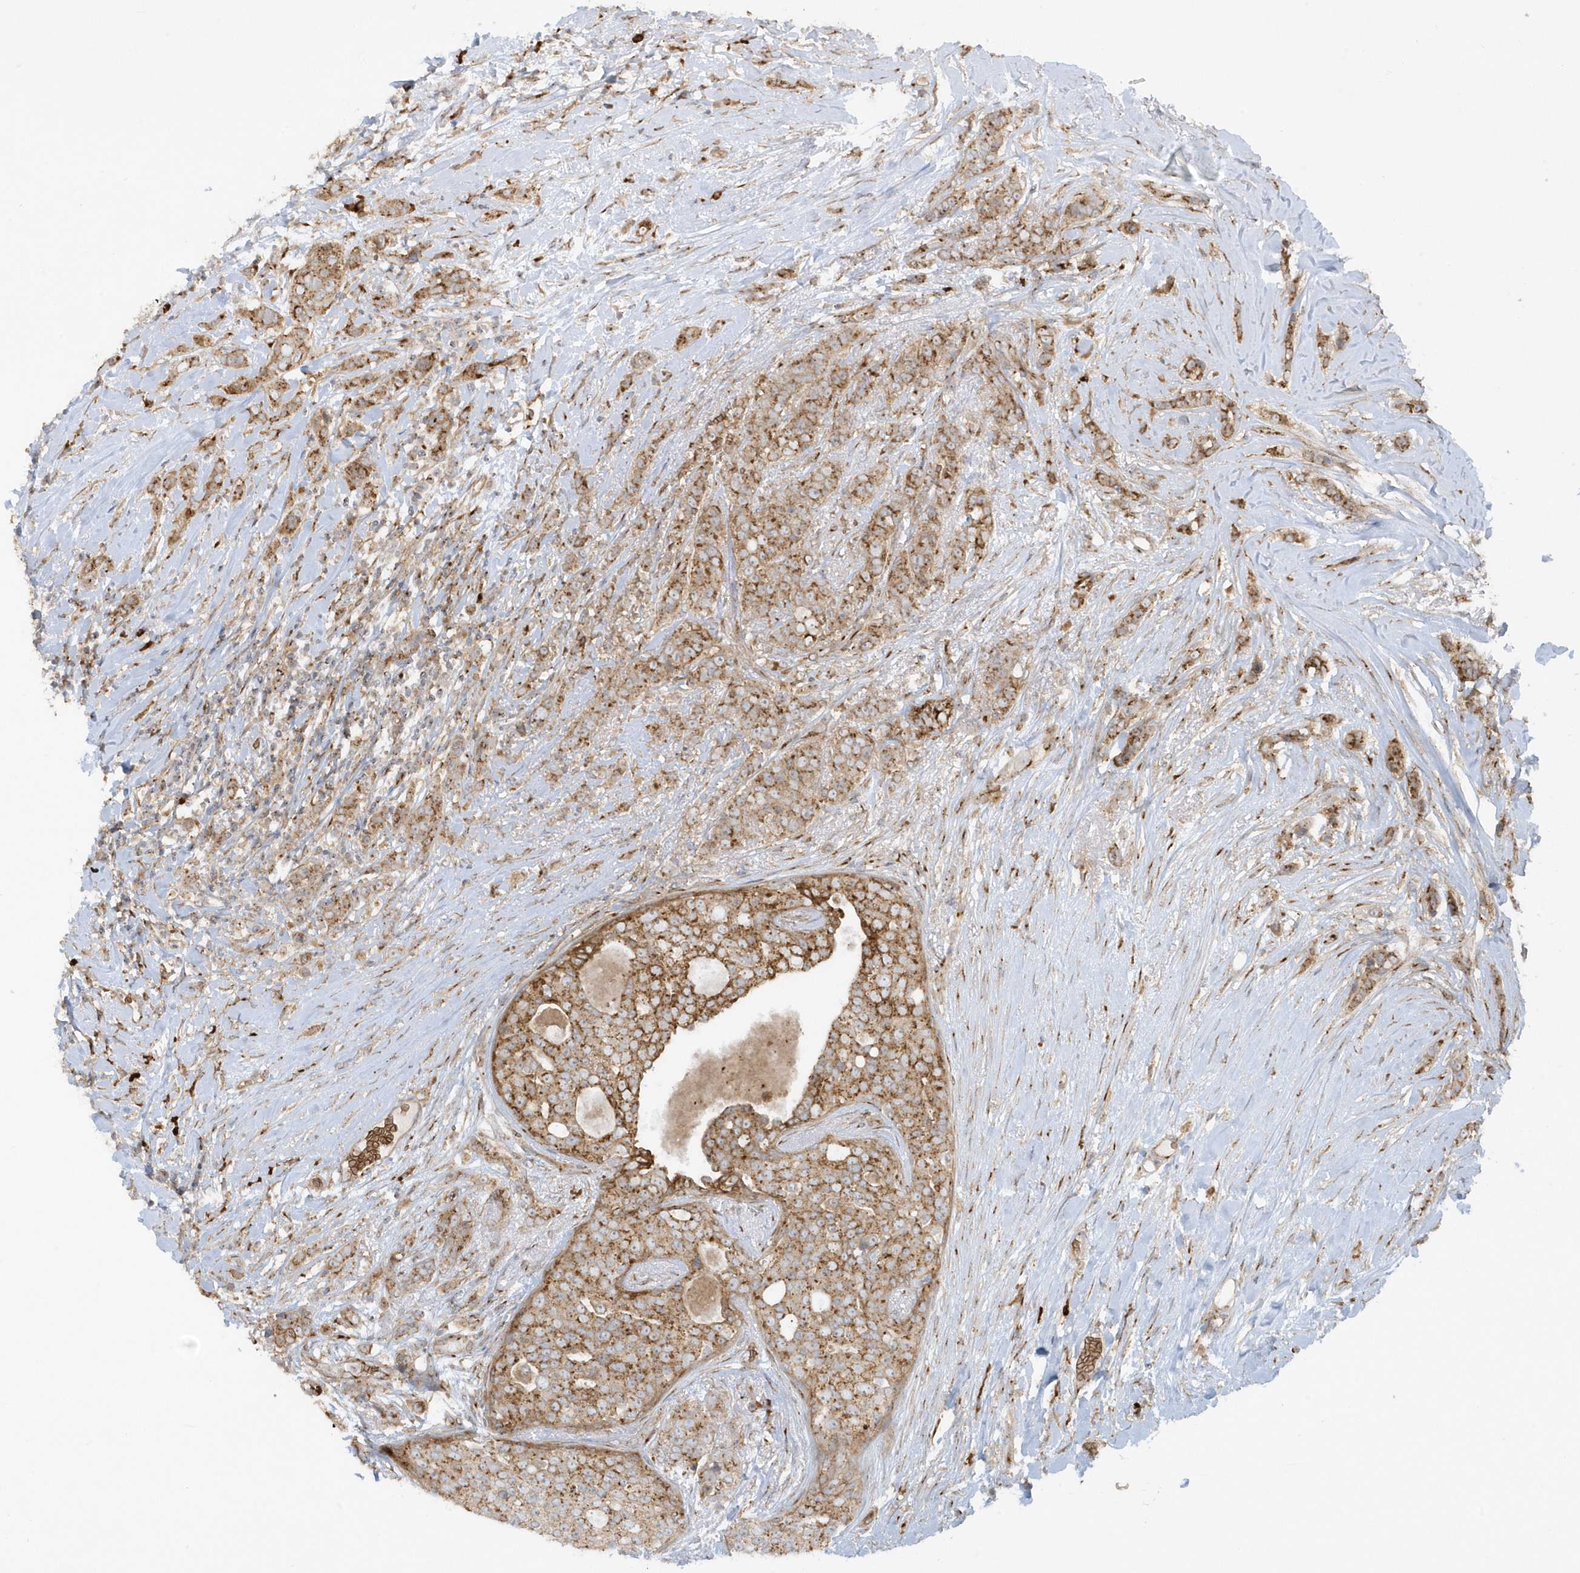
{"staining": {"intensity": "moderate", "quantity": ">75%", "location": "cytoplasmic/membranous"}, "tissue": "breast cancer", "cell_type": "Tumor cells", "image_type": "cancer", "snomed": [{"axis": "morphology", "description": "Lobular carcinoma"}, {"axis": "topography", "description": "Breast"}], "caption": "Breast cancer (lobular carcinoma) stained with IHC demonstrates moderate cytoplasmic/membranous expression in approximately >75% of tumor cells.", "gene": "RPP40", "patient": {"sex": "female", "age": 51}}